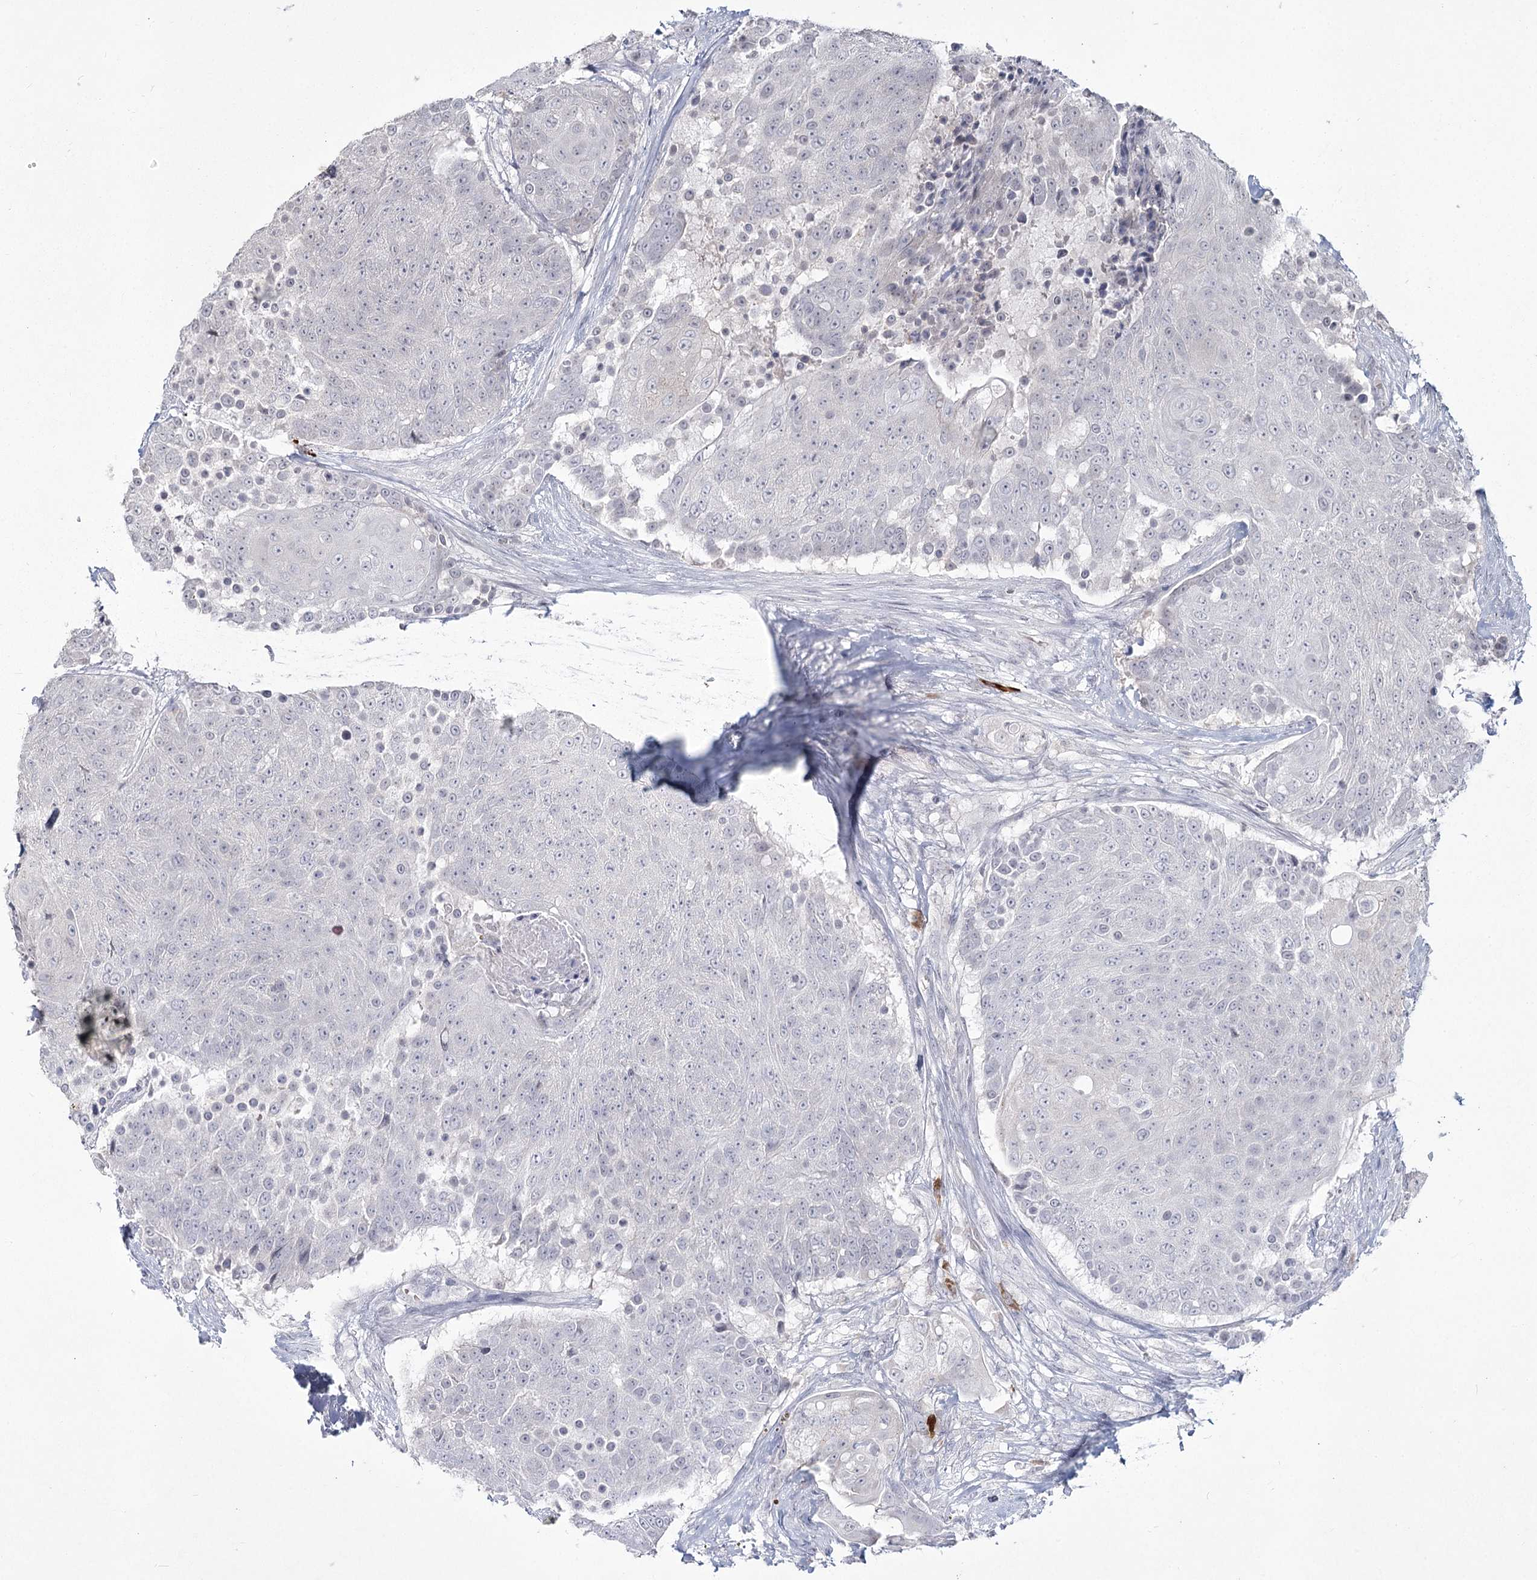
{"staining": {"intensity": "negative", "quantity": "none", "location": "none"}, "tissue": "urothelial cancer", "cell_type": "Tumor cells", "image_type": "cancer", "snomed": [{"axis": "morphology", "description": "Urothelial carcinoma, High grade"}, {"axis": "topography", "description": "Urinary bladder"}], "caption": "Tumor cells are negative for protein expression in human urothelial cancer.", "gene": "LY6G5C", "patient": {"sex": "female", "age": 63}}